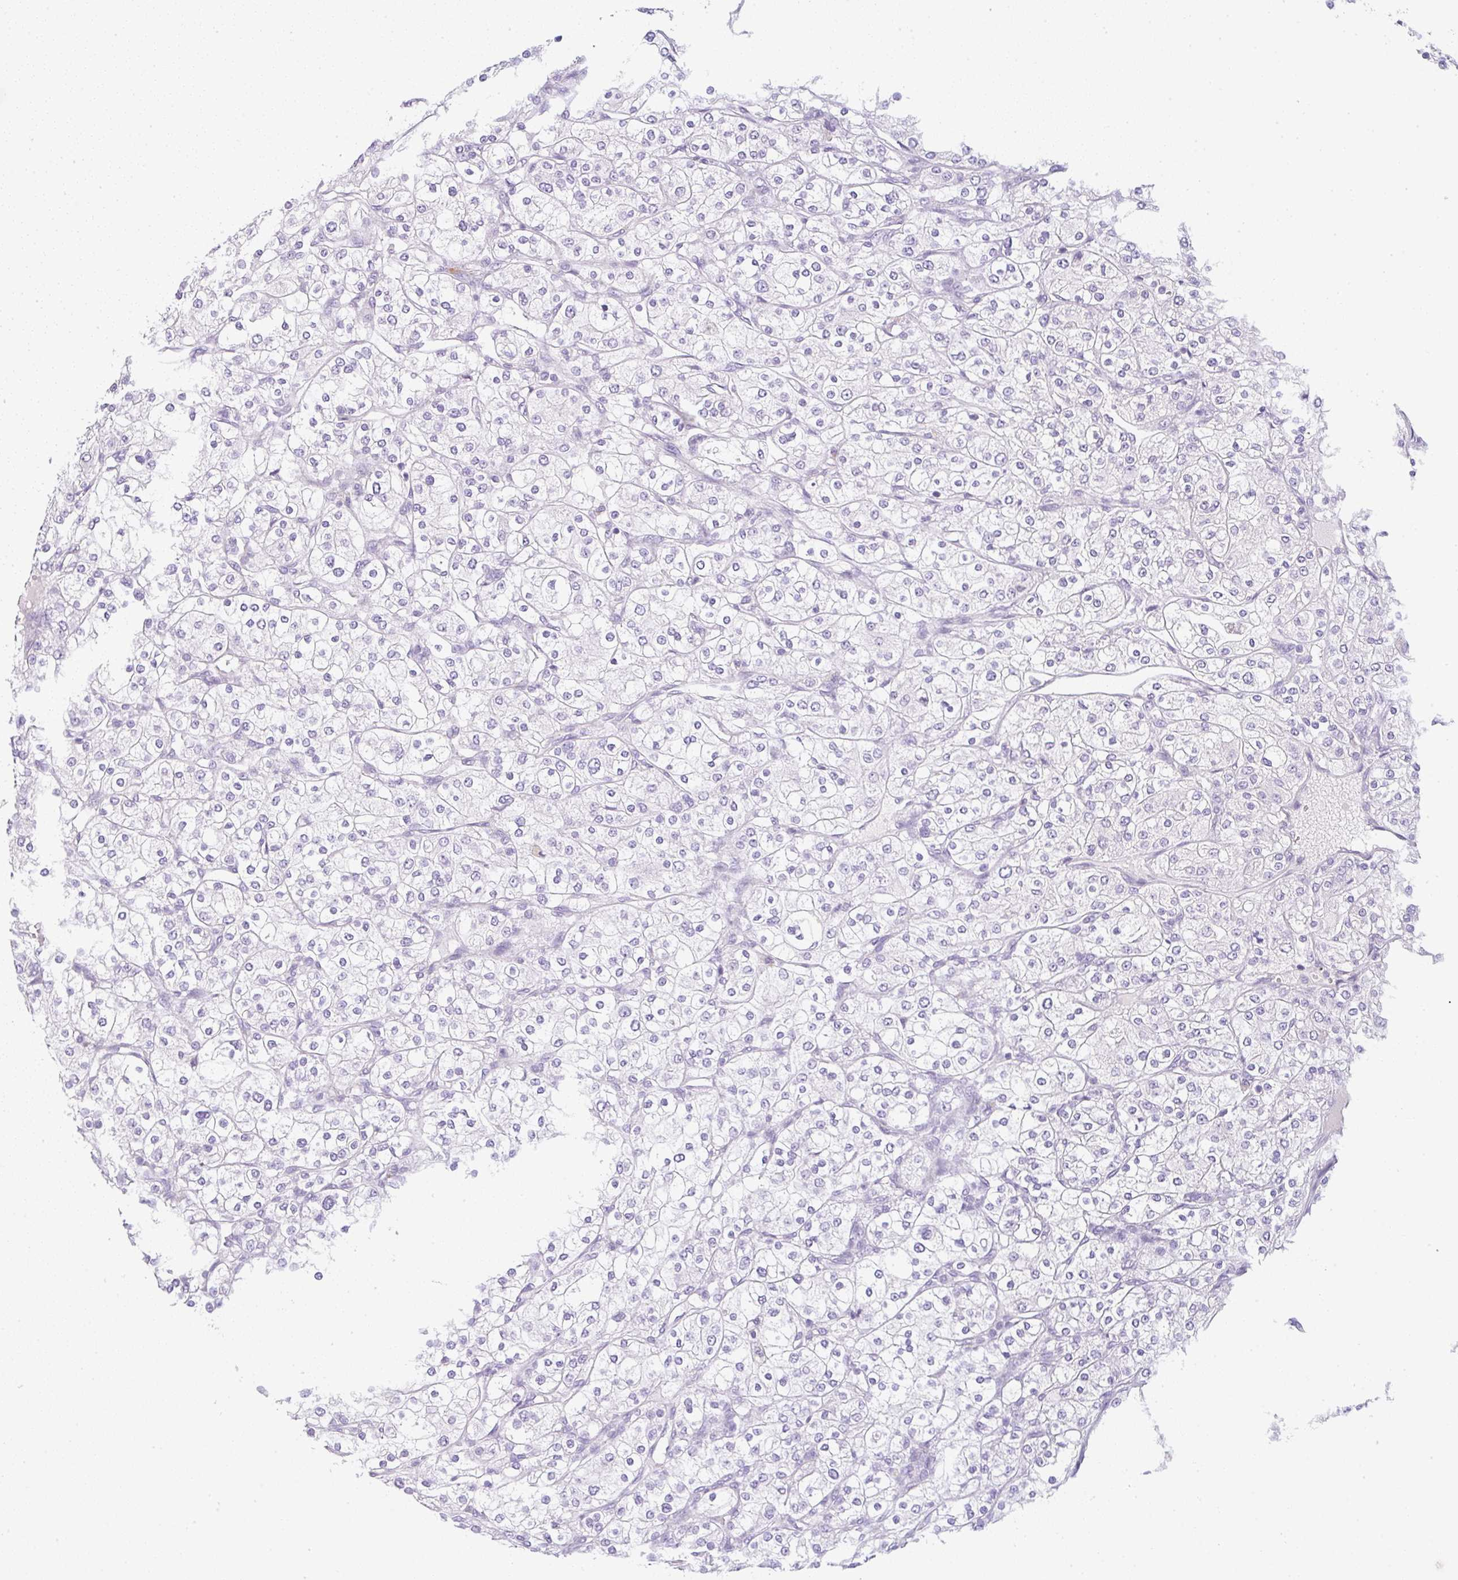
{"staining": {"intensity": "negative", "quantity": "none", "location": "none"}, "tissue": "renal cancer", "cell_type": "Tumor cells", "image_type": "cancer", "snomed": [{"axis": "morphology", "description": "Adenocarcinoma, NOS"}, {"axis": "topography", "description": "Kidney"}], "caption": "Immunohistochemistry of renal adenocarcinoma reveals no expression in tumor cells.", "gene": "LPAR4", "patient": {"sex": "male", "age": 80}}